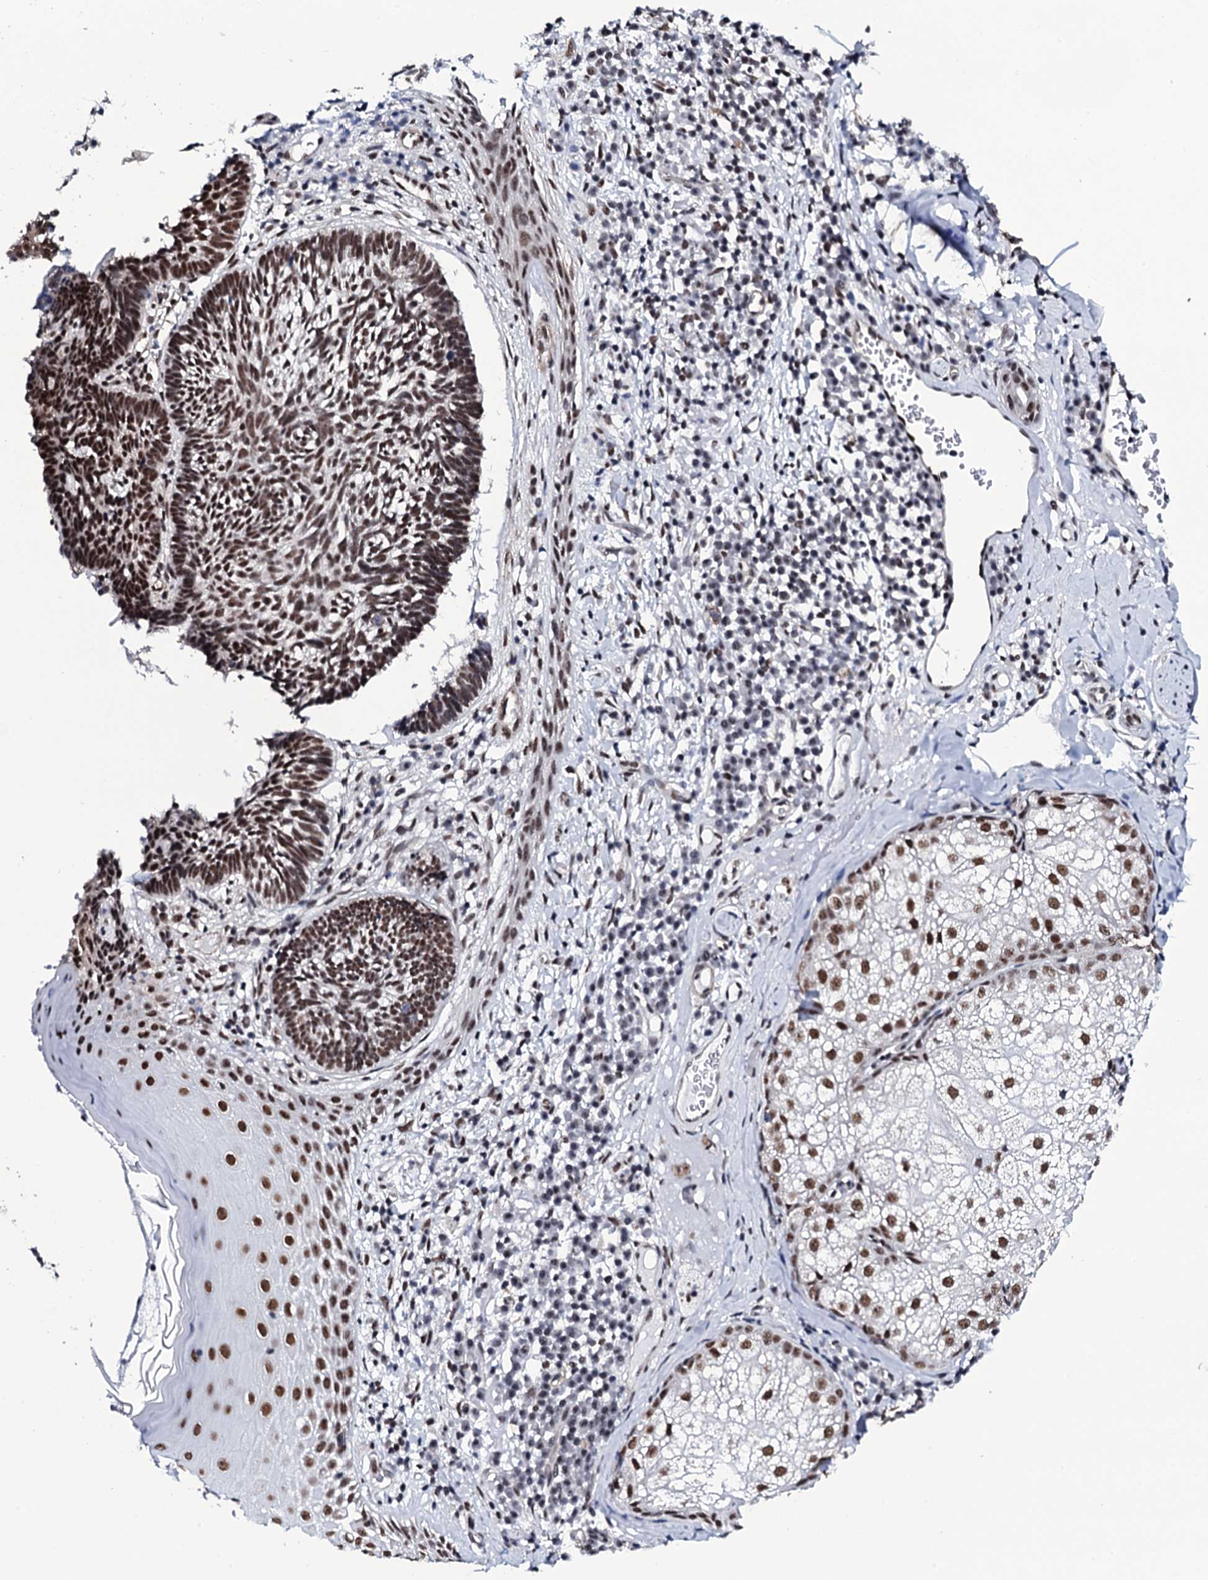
{"staining": {"intensity": "moderate", "quantity": ">75%", "location": "nuclear"}, "tissue": "skin cancer", "cell_type": "Tumor cells", "image_type": "cancer", "snomed": [{"axis": "morphology", "description": "Basal cell carcinoma"}, {"axis": "topography", "description": "Skin"}], "caption": "Moderate nuclear positivity for a protein is seen in about >75% of tumor cells of skin cancer using IHC.", "gene": "CWC15", "patient": {"sex": "male", "age": 88}}